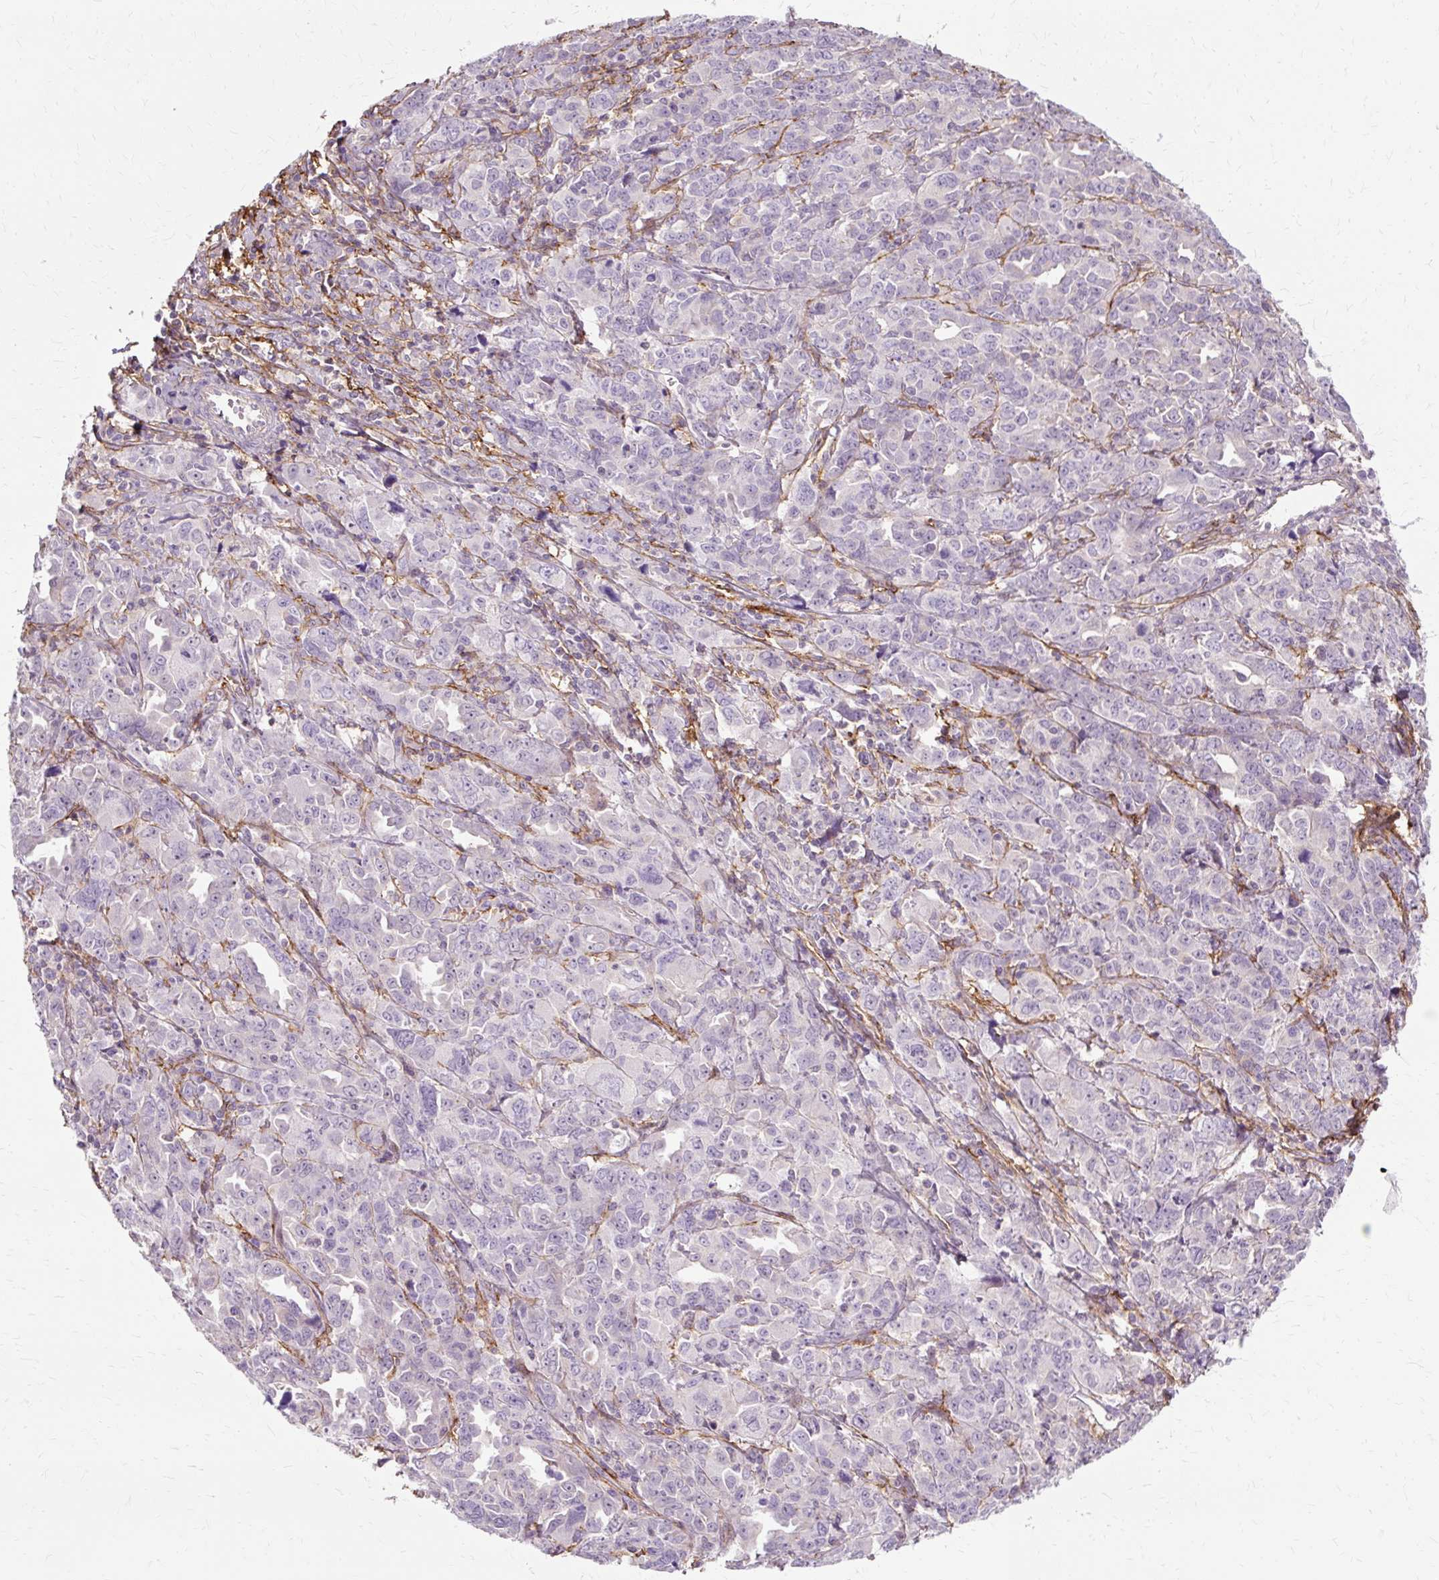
{"staining": {"intensity": "negative", "quantity": "none", "location": "none"}, "tissue": "ovarian cancer", "cell_type": "Tumor cells", "image_type": "cancer", "snomed": [{"axis": "morphology", "description": "Adenocarcinoma, NOS"}, {"axis": "morphology", "description": "Carcinoma, endometroid"}, {"axis": "topography", "description": "Ovary"}], "caption": "An immunohistochemistry (IHC) image of ovarian cancer (adenocarcinoma) is shown. There is no staining in tumor cells of ovarian cancer (adenocarcinoma).", "gene": "TSPAN8", "patient": {"sex": "female", "age": 72}}